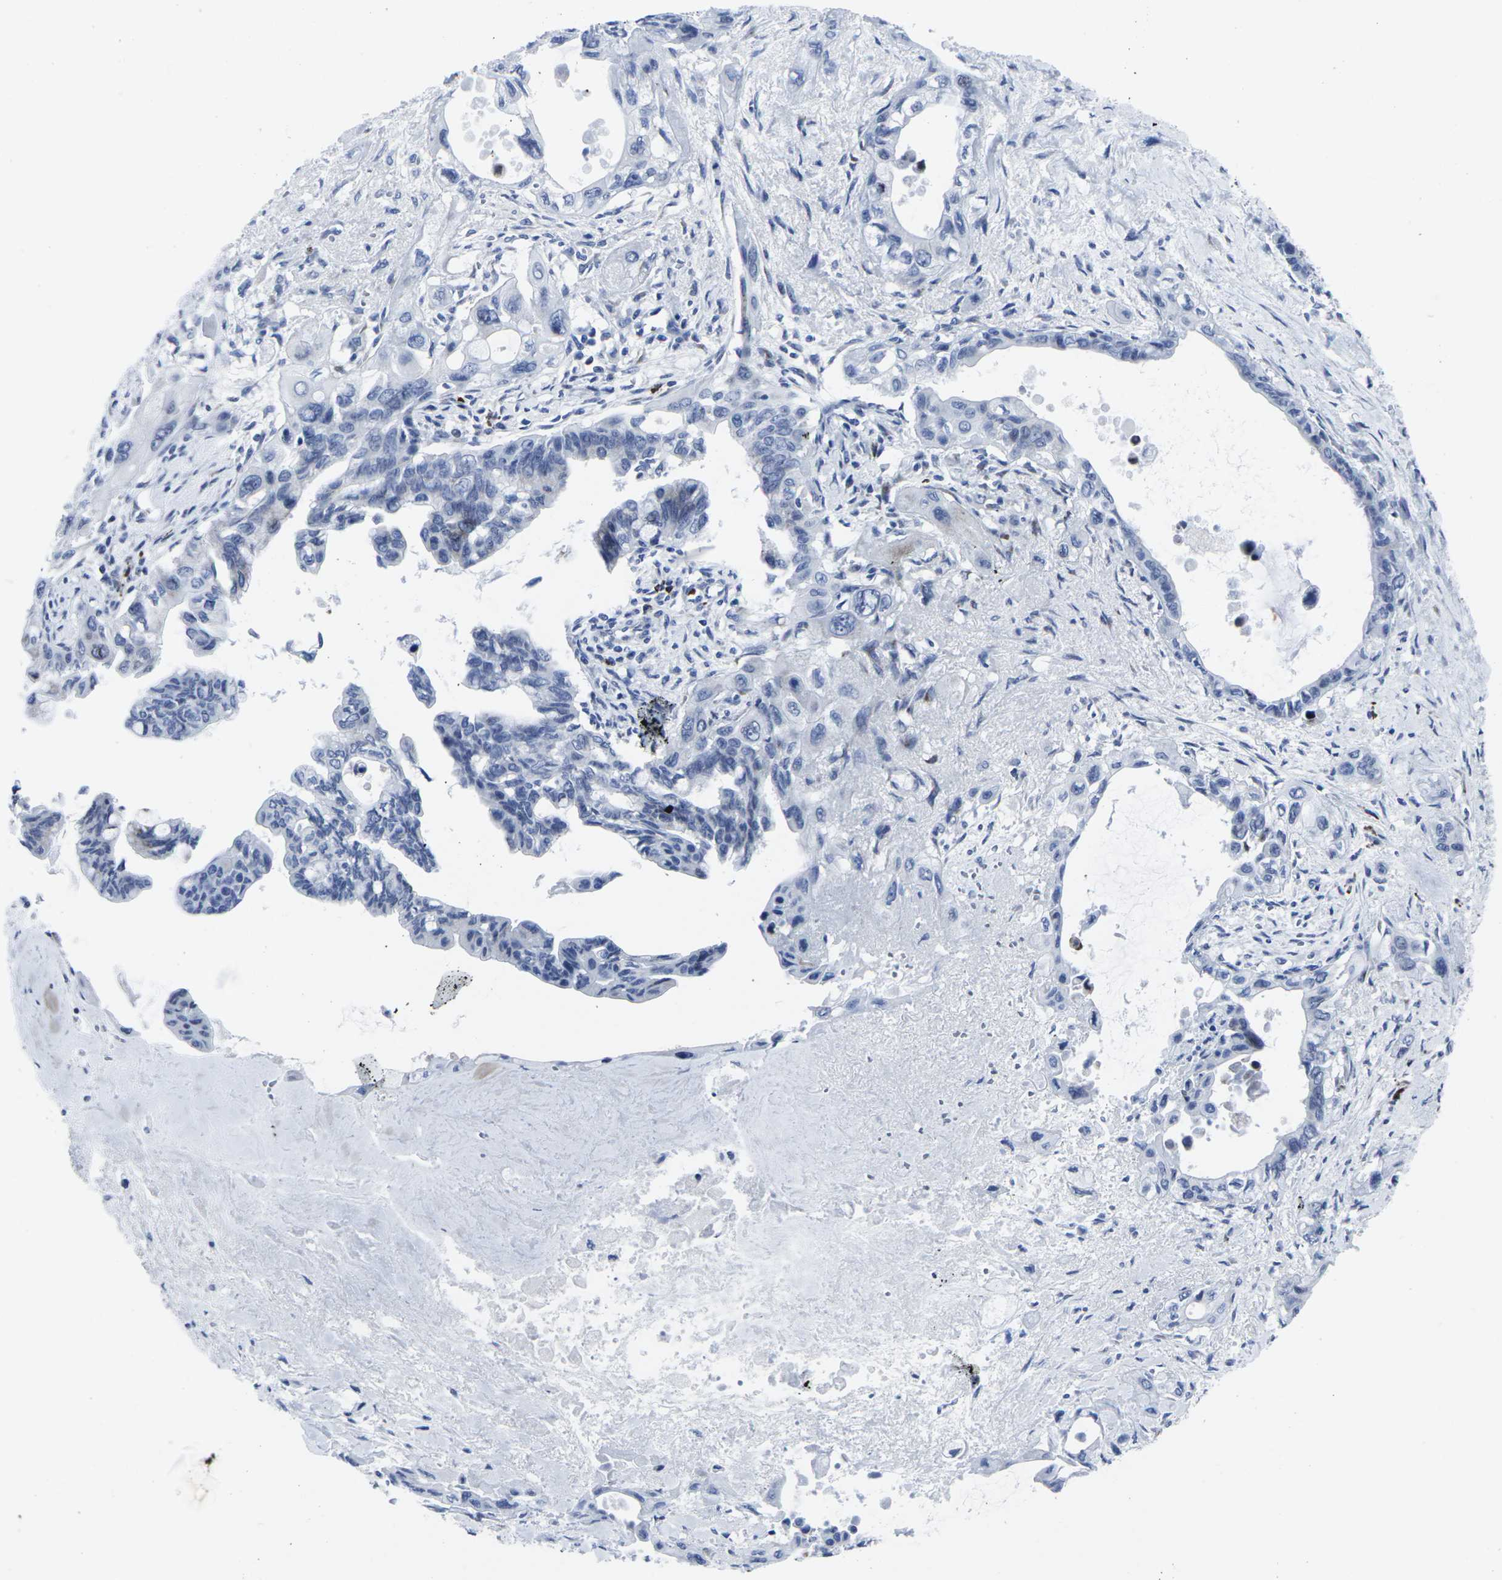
{"staining": {"intensity": "weak", "quantity": "<25%", "location": "cytoplasmic/membranous"}, "tissue": "pancreatic cancer", "cell_type": "Tumor cells", "image_type": "cancer", "snomed": [{"axis": "morphology", "description": "Adenocarcinoma, NOS"}, {"axis": "topography", "description": "Pancreas"}], "caption": "Pancreatic cancer (adenocarcinoma) was stained to show a protein in brown. There is no significant positivity in tumor cells. The staining was performed using DAB to visualize the protein expression in brown, while the nuclei were stained in blue with hematoxylin (Magnification: 20x).", "gene": "RPN1", "patient": {"sex": "male", "age": 73}}